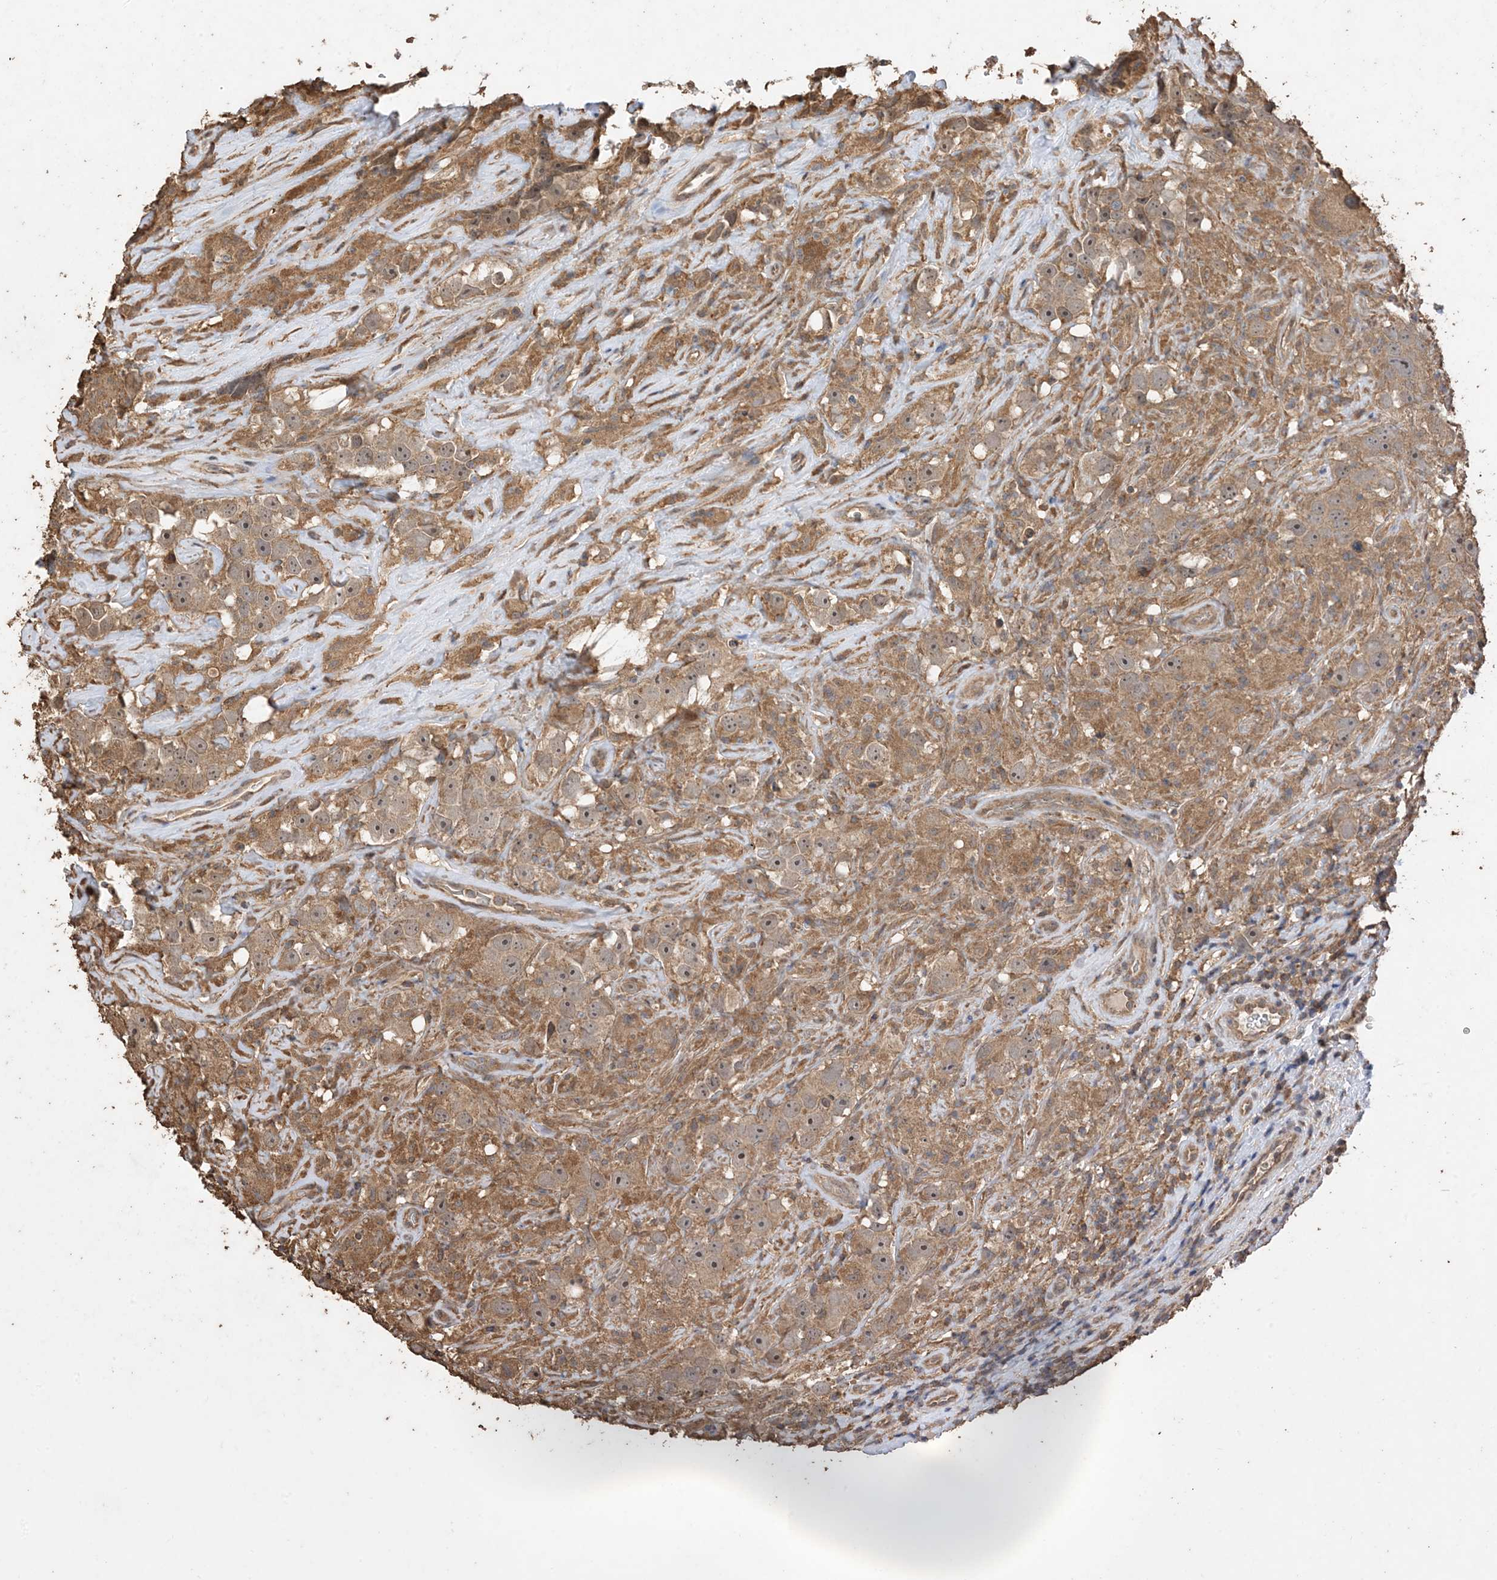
{"staining": {"intensity": "moderate", "quantity": ">75%", "location": "cytoplasmic/membranous"}, "tissue": "testis cancer", "cell_type": "Tumor cells", "image_type": "cancer", "snomed": [{"axis": "morphology", "description": "Seminoma, NOS"}, {"axis": "topography", "description": "Testis"}], "caption": "Immunohistochemical staining of testis seminoma displays moderate cytoplasmic/membranous protein positivity in about >75% of tumor cells.", "gene": "ZKSCAN5", "patient": {"sex": "male", "age": 49}}